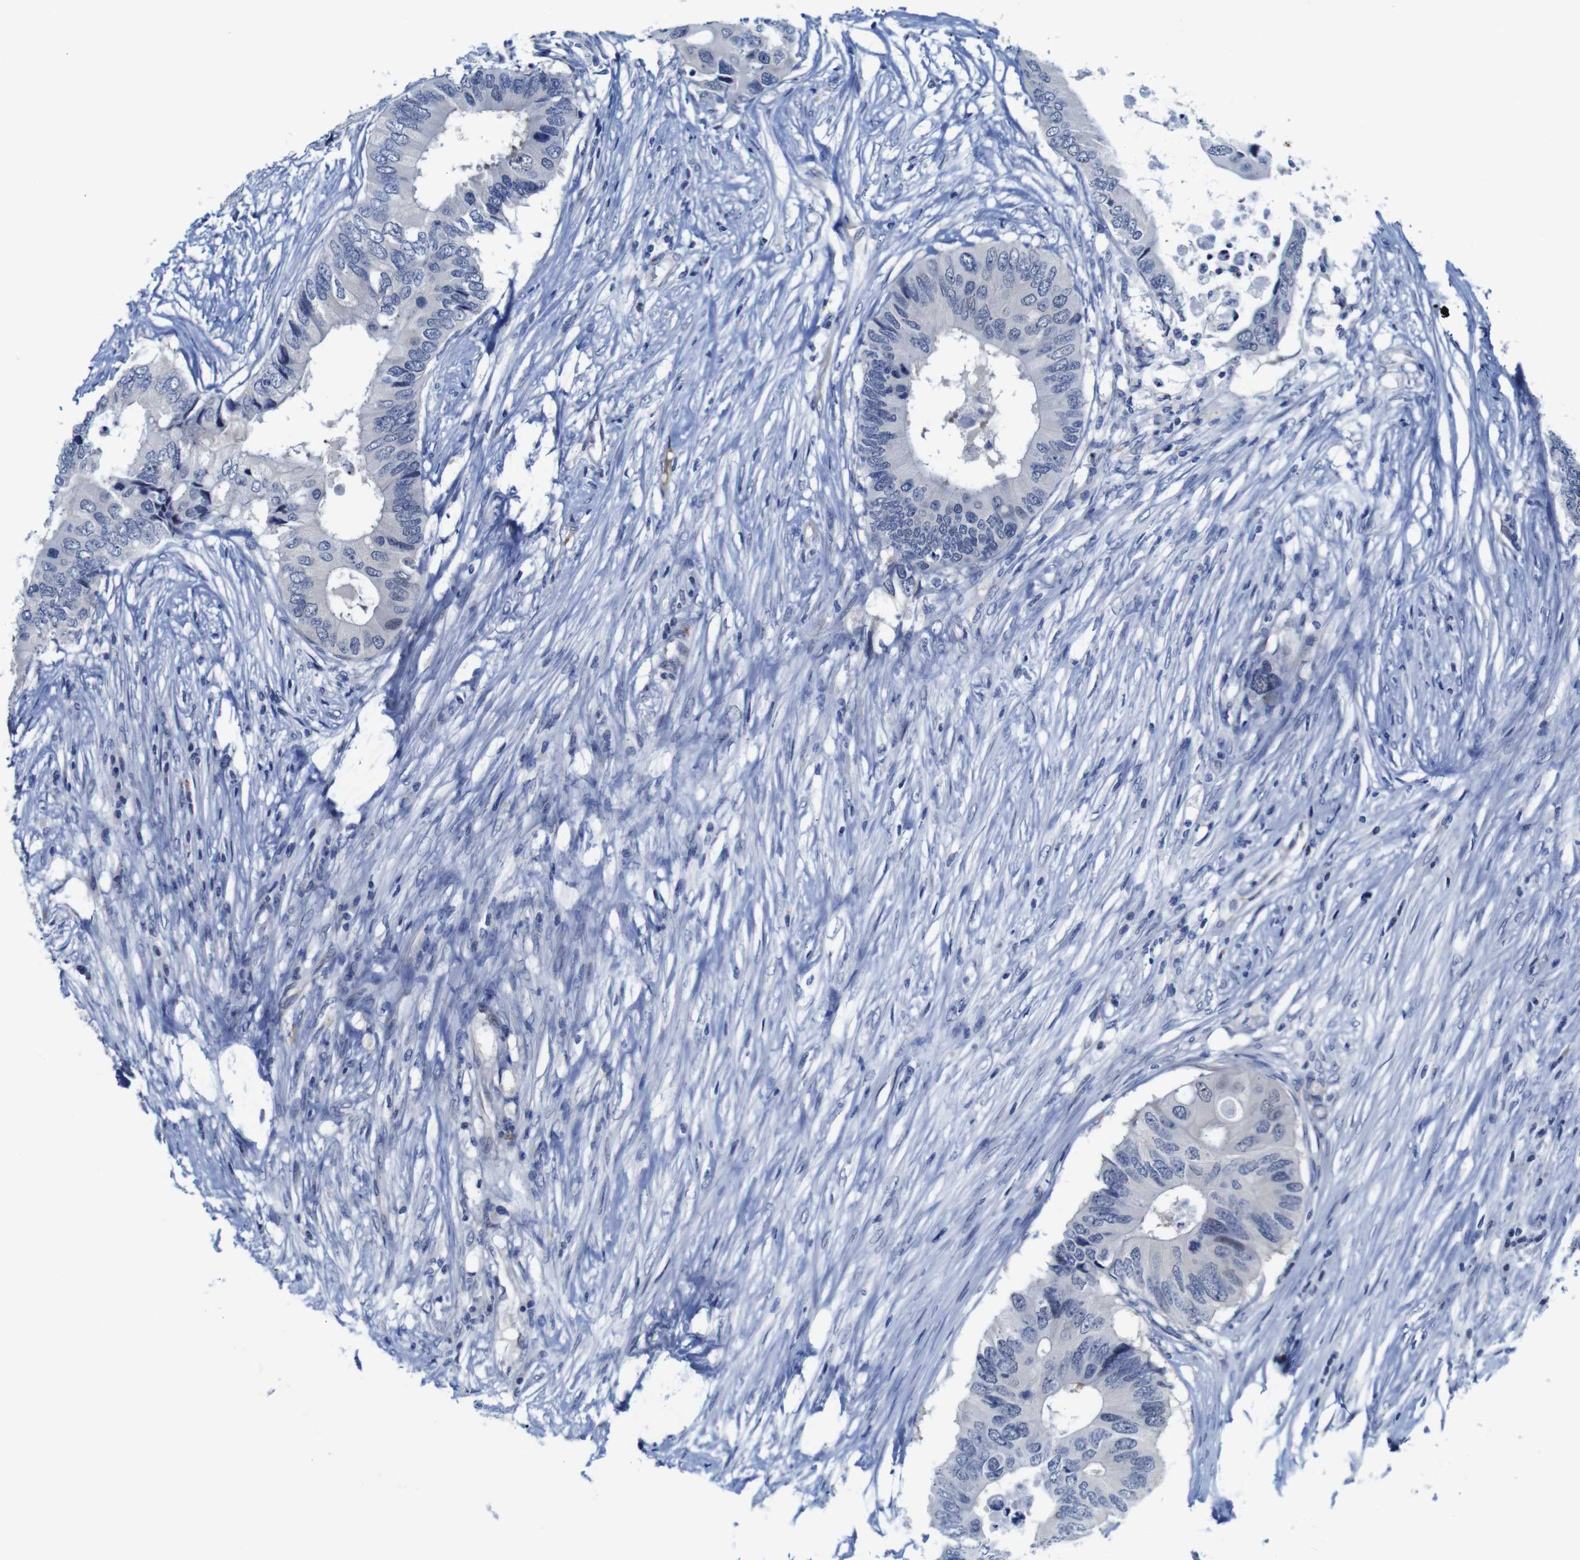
{"staining": {"intensity": "negative", "quantity": "none", "location": "none"}, "tissue": "colorectal cancer", "cell_type": "Tumor cells", "image_type": "cancer", "snomed": [{"axis": "morphology", "description": "Adenocarcinoma, NOS"}, {"axis": "topography", "description": "Colon"}], "caption": "Immunohistochemistry of adenocarcinoma (colorectal) shows no expression in tumor cells.", "gene": "FURIN", "patient": {"sex": "male", "age": 71}}